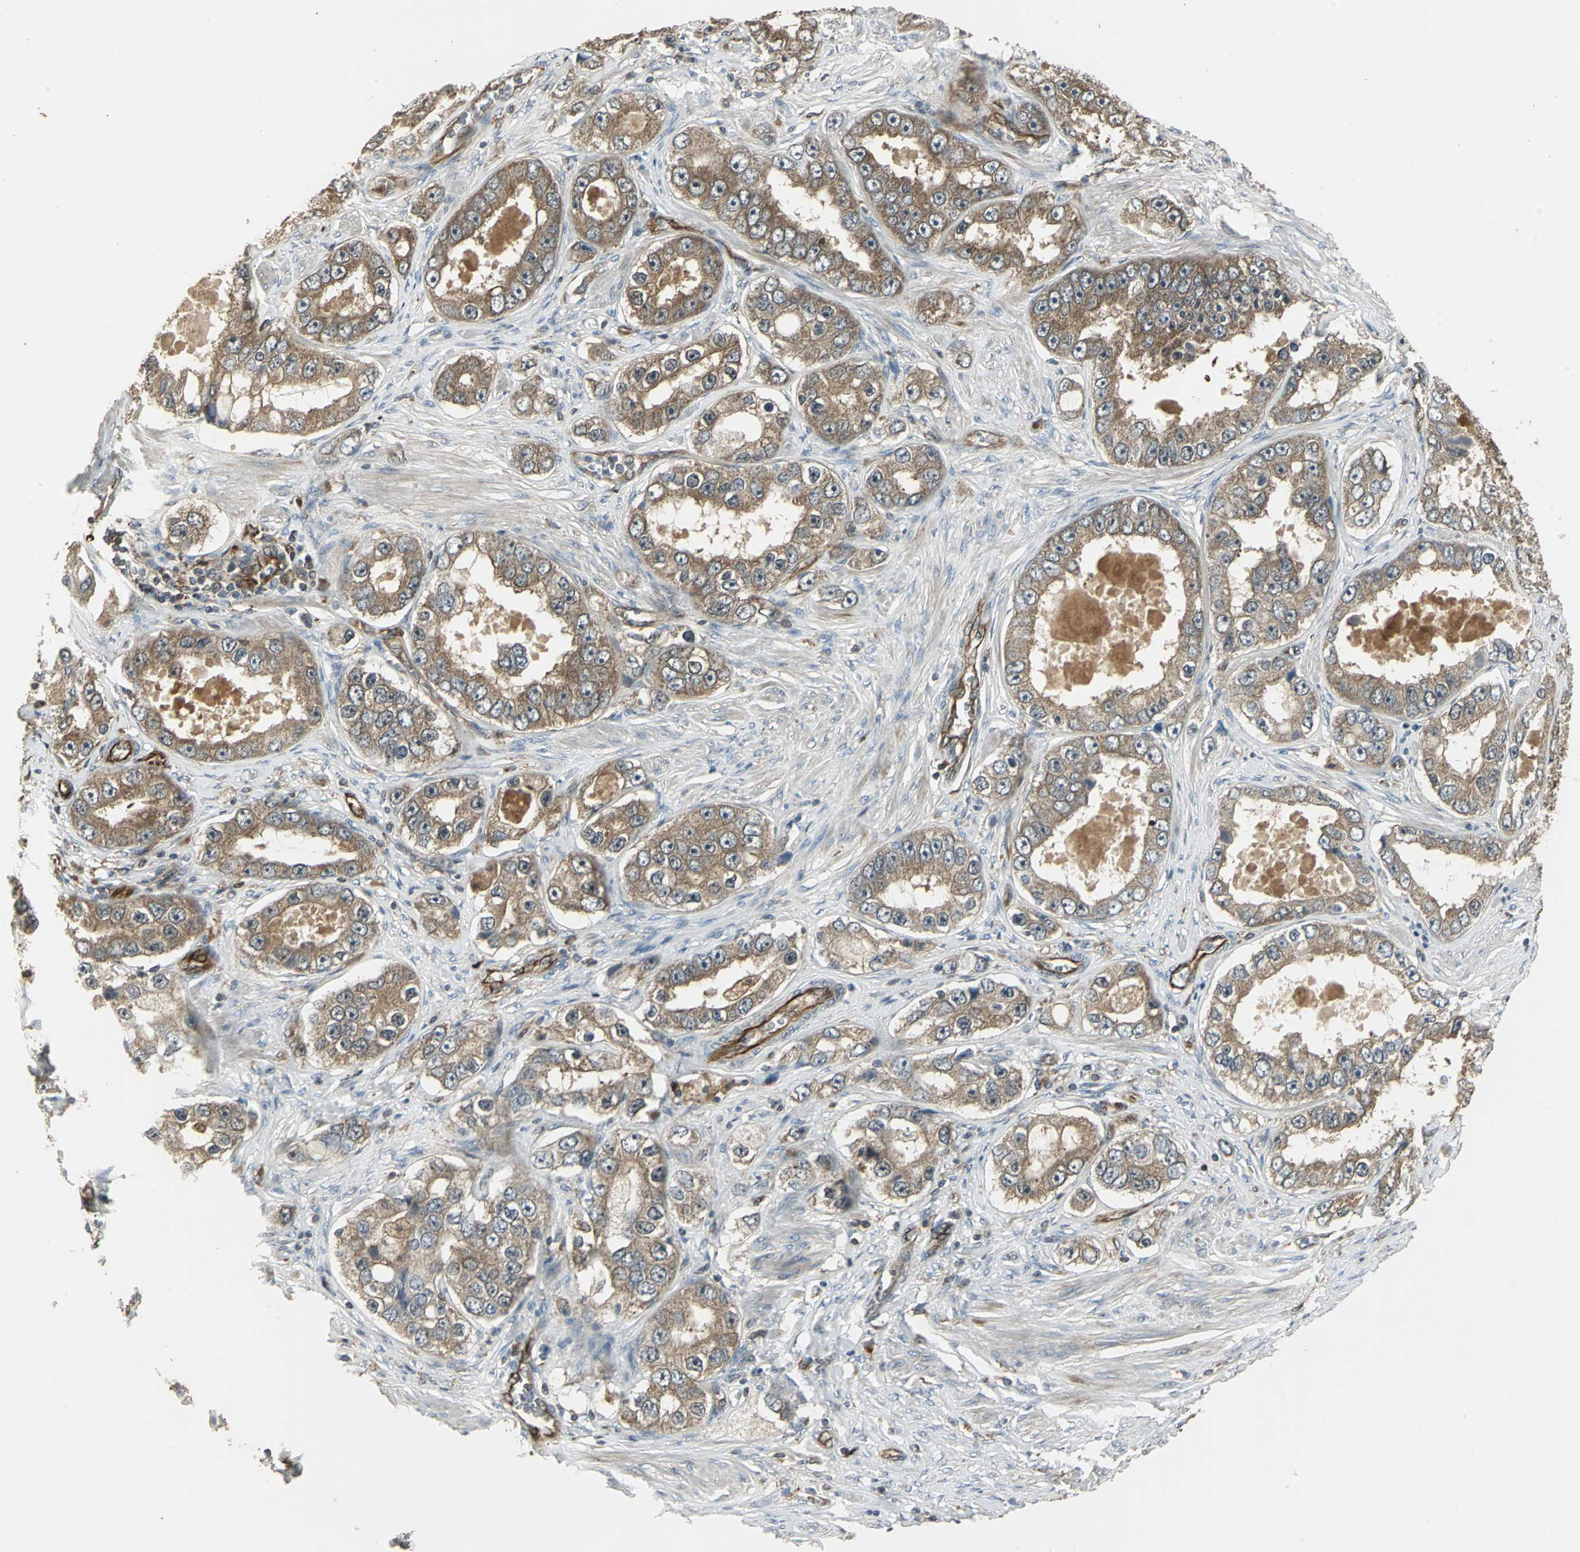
{"staining": {"intensity": "moderate", "quantity": ">75%", "location": "cytoplasmic/membranous"}, "tissue": "prostate cancer", "cell_type": "Tumor cells", "image_type": "cancer", "snomed": [{"axis": "morphology", "description": "Adenocarcinoma, High grade"}, {"axis": "topography", "description": "Prostate"}], "caption": "This image displays prostate cancer (adenocarcinoma (high-grade)) stained with immunohistochemistry (IHC) to label a protein in brown. The cytoplasmic/membranous of tumor cells show moderate positivity for the protein. Nuclei are counter-stained blue.", "gene": "PRXL2B", "patient": {"sex": "male", "age": 63}}